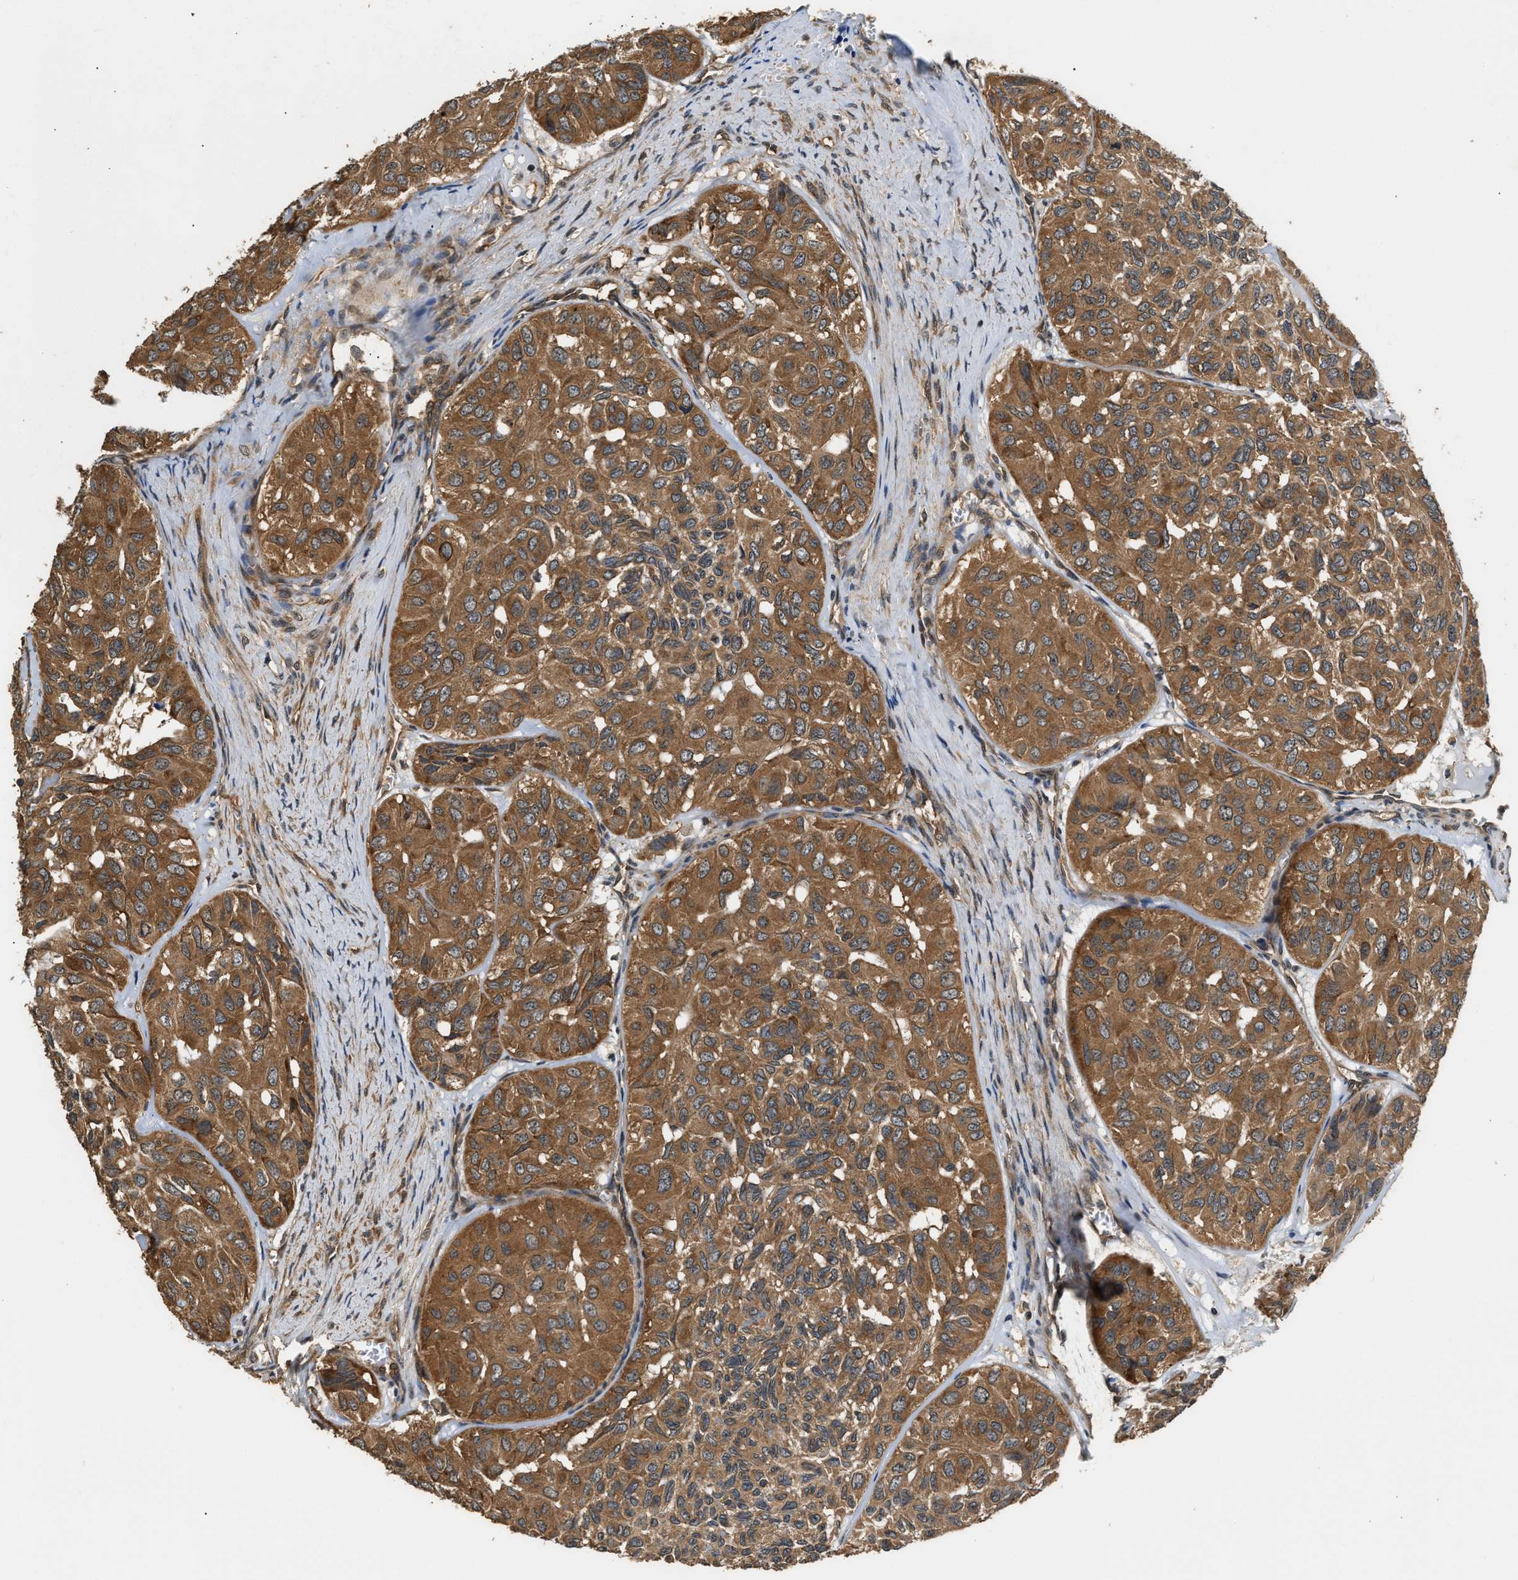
{"staining": {"intensity": "strong", "quantity": ">75%", "location": "cytoplasmic/membranous"}, "tissue": "head and neck cancer", "cell_type": "Tumor cells", "image_type": "cancer", "snomed": [{"axis": "morphology", "description": "Adenocarcinoma, NOS"}, {"axis": "topography", "description": "Salivary gland, NOS"}, {"axis": "topography", "description": "Head-Neck"}], "caption": "Head and neck adenocarcinoma stained with immunohistochemistry demonstrates strong cytoplasmic/membranous staining in approximately >75% of tumor cells.", "gene": "DNAJC2", "patient": {"sex": "female", "age": 76}}